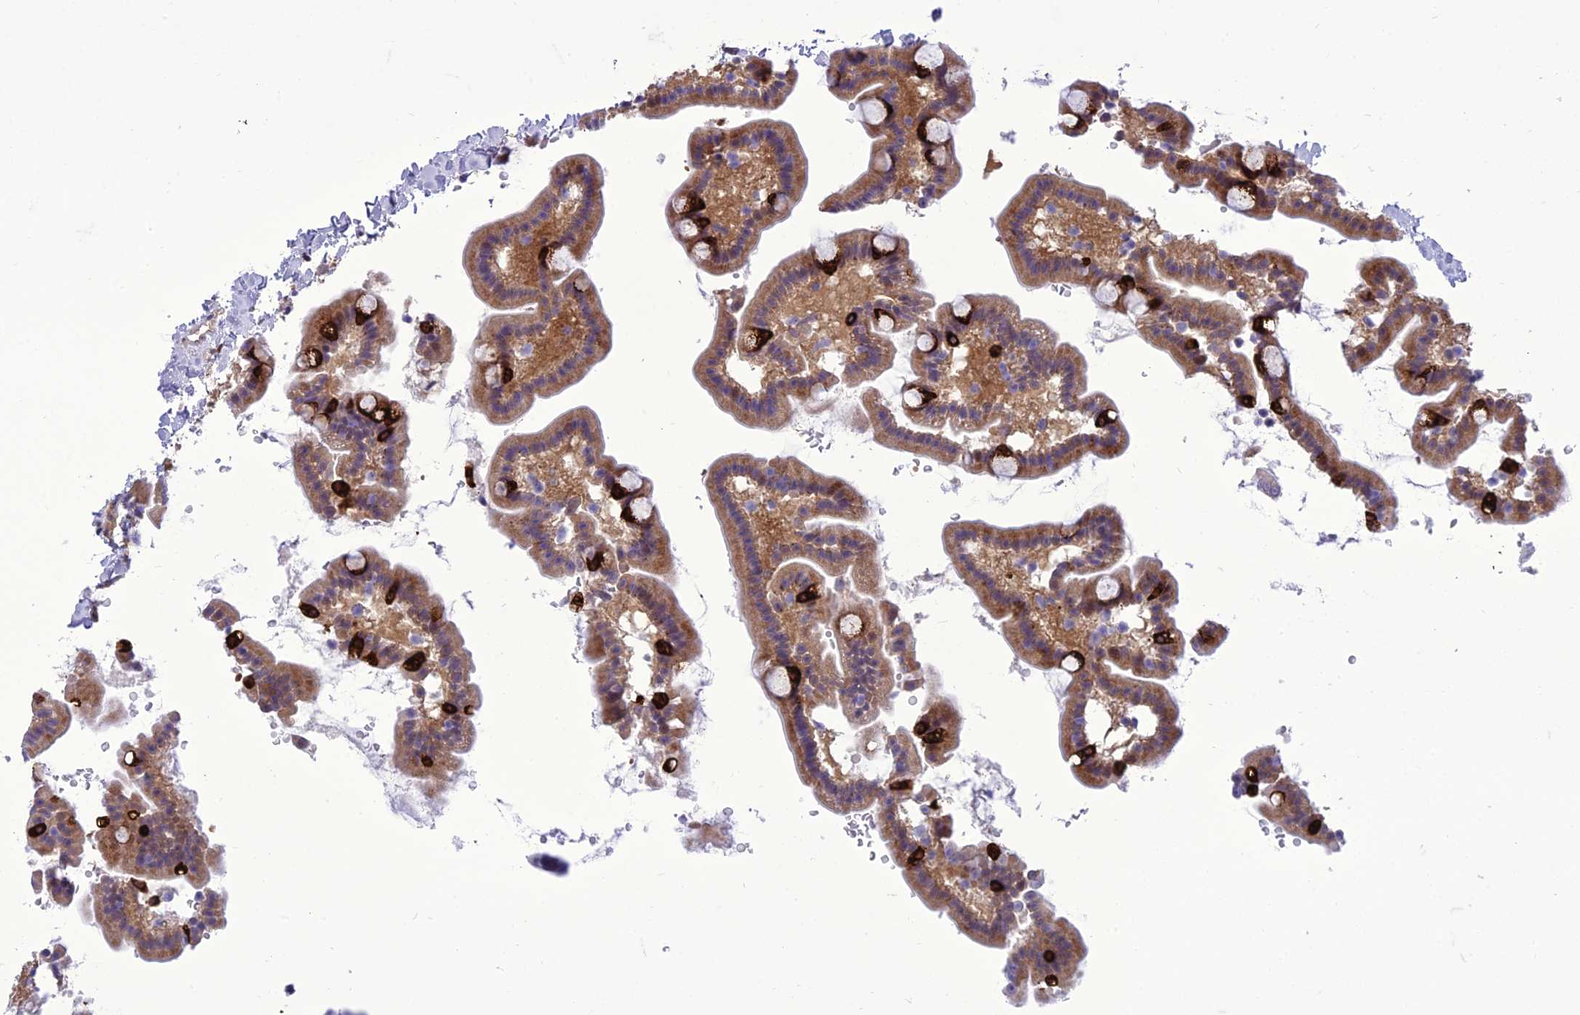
{"staining": {"intensity": "strong", "quantity": "25%-75%", "location": "cytoplasmic/membranous"}, "tissue": "duodenum", "cell_type": "Glandular cells", "image_type": "normal", "snomed": [{"axis": "morphology", "description": "Normal tissue, NOS"}, {"axis": "topography", "description": "Duodenum"}], "caption": "This photomicrograph reveals immunohistochemistry (IHC) staining of benign human duodenum, with high strong cytoplasmic/membranous staining in approximately 25%-75% of glandular cells.", "gene": "GAB4", "patient": {"sex": "male", "age": 55}}